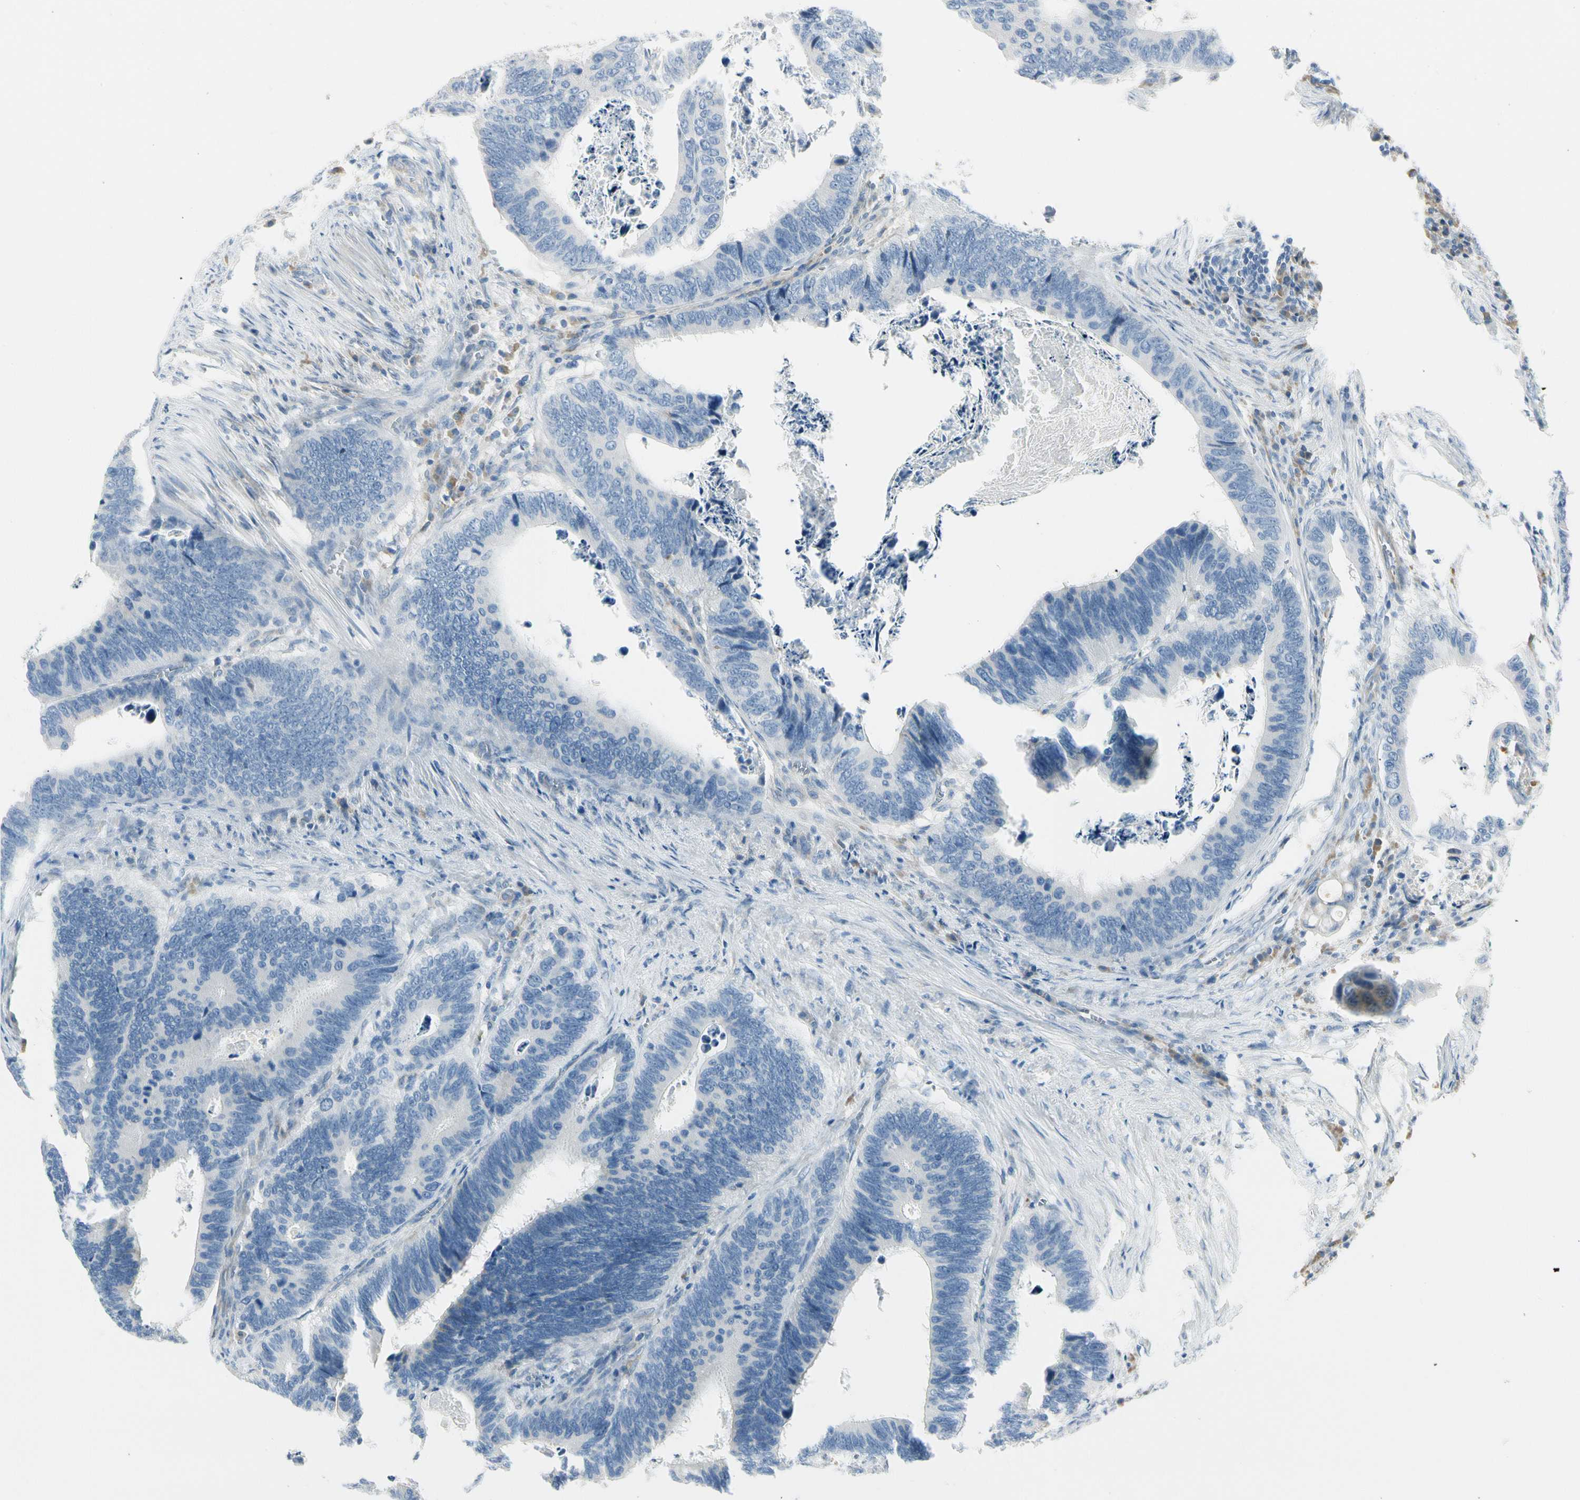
{"staining": {"intensity": "negative", "quantity": "none", "location": "none"}, "tissue": "colorectal cancer", "cell_type": "Tumor cells", "image_type": "cancer", "snomed": [{"axis": "morphology", "description": "Adenocarcinoma, NOS"}, {"axis": "topography", "description": "Colon"}], "caption": "DAB immunohistochemical staining of human colorectal cancer (adenocarcinoma) demonstrates no significant staining in tumor cells.", "gene": "TNFSF11", "patient": {"sex": "male", "age": 72}}